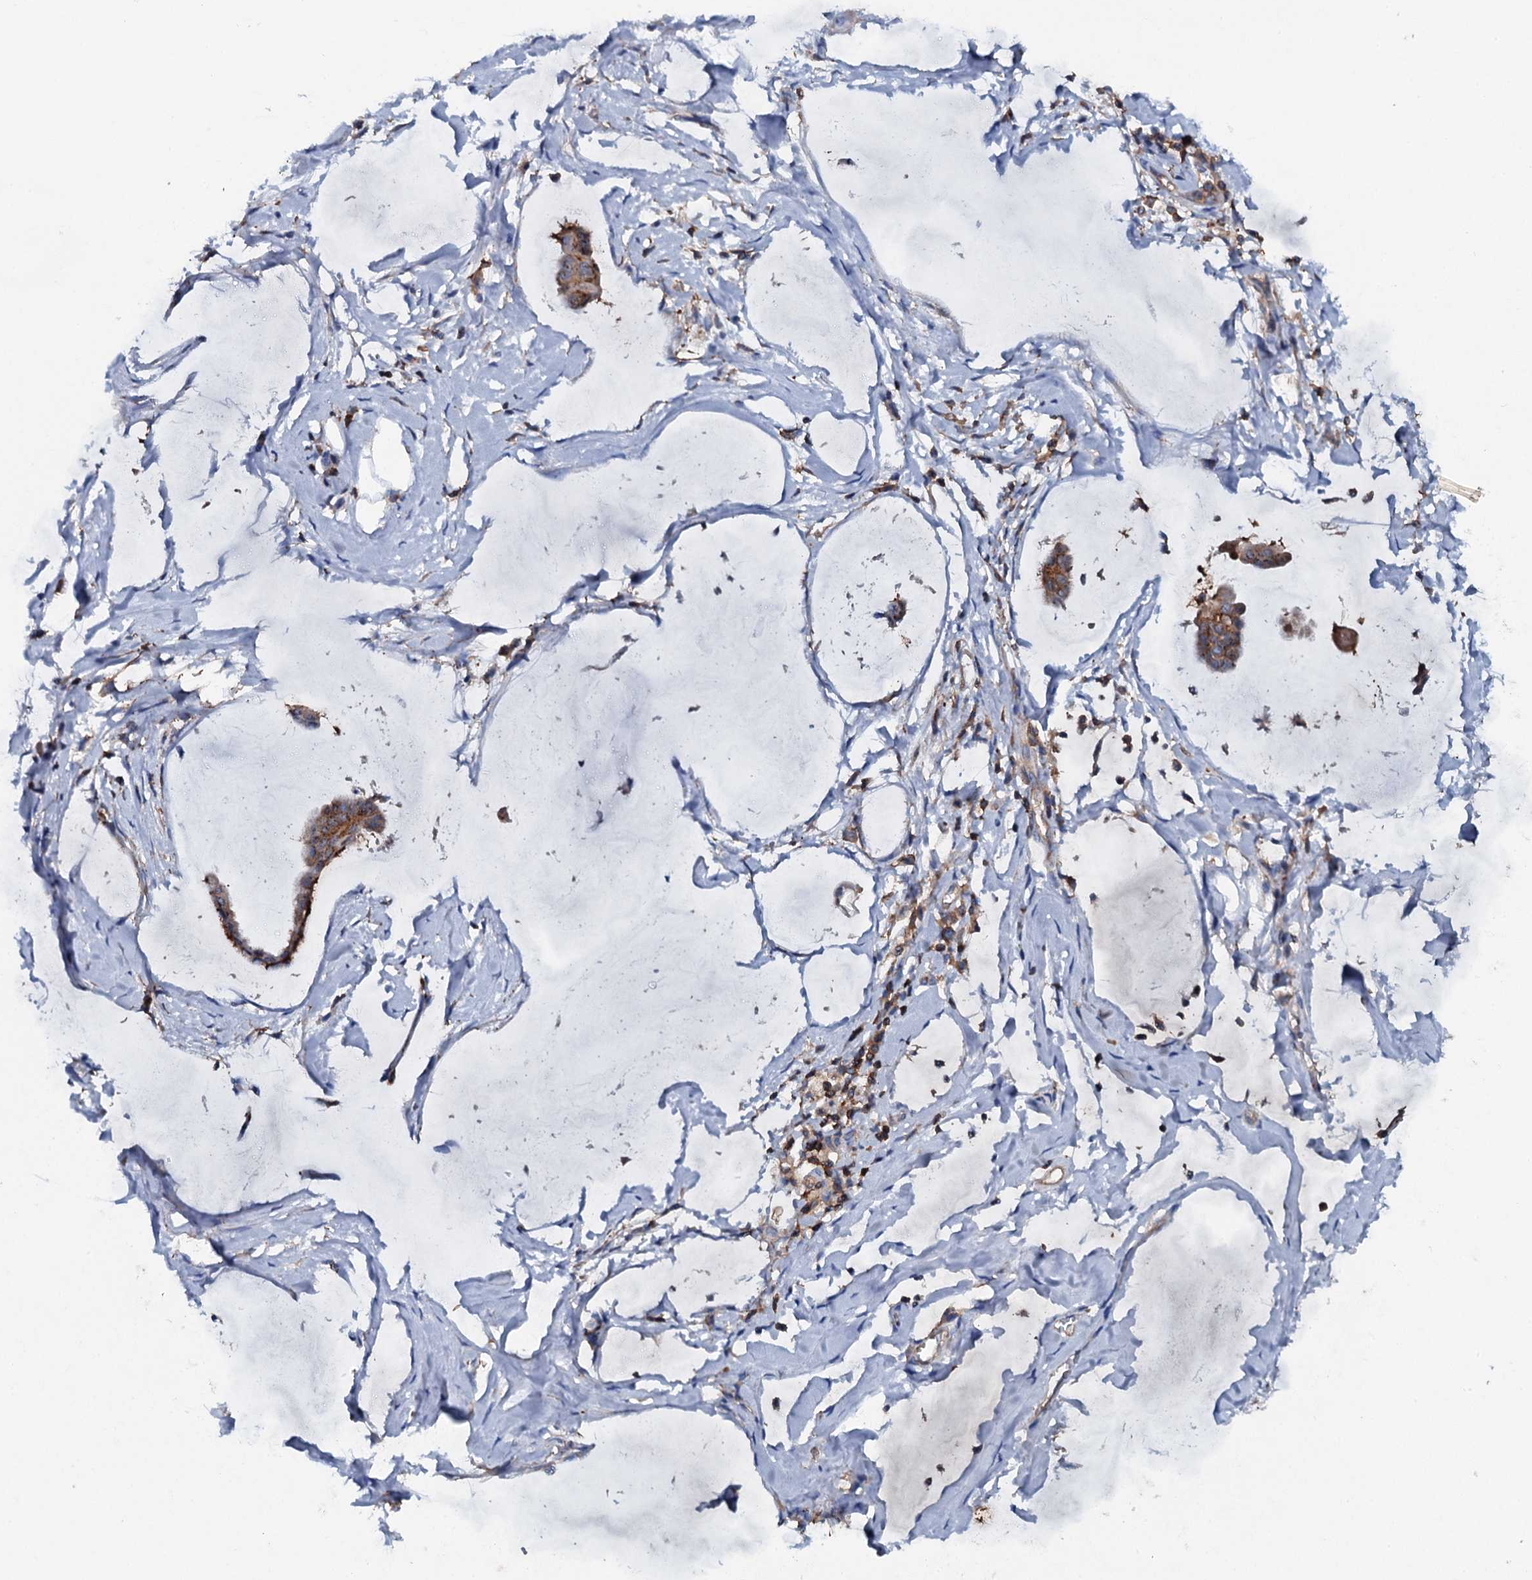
{"staining": {"intensity": "moderate", "quantity": "25%-75%", "location": "cytoplasmic/membranous"}, "tissue": "ovarian cancer", "cell_type": "Tumor cells", "image_type": "cancer", "snomed": [{"axis": "morphology", "description": "Cystadenocarcinoma, mucinous, NOS"}, {"axis": "topography", "description": "Ovary"}], "caption": "The micrograph shows staining of ovarian cancer, revealing moderate cytoplasmic/membranous protein staining (brown color) within tumor cells. (DAB IHC with brightfield microscopy, high magnification).", "gene": "MS4A4E", "patient": {"sex": "female", "age": 73}}